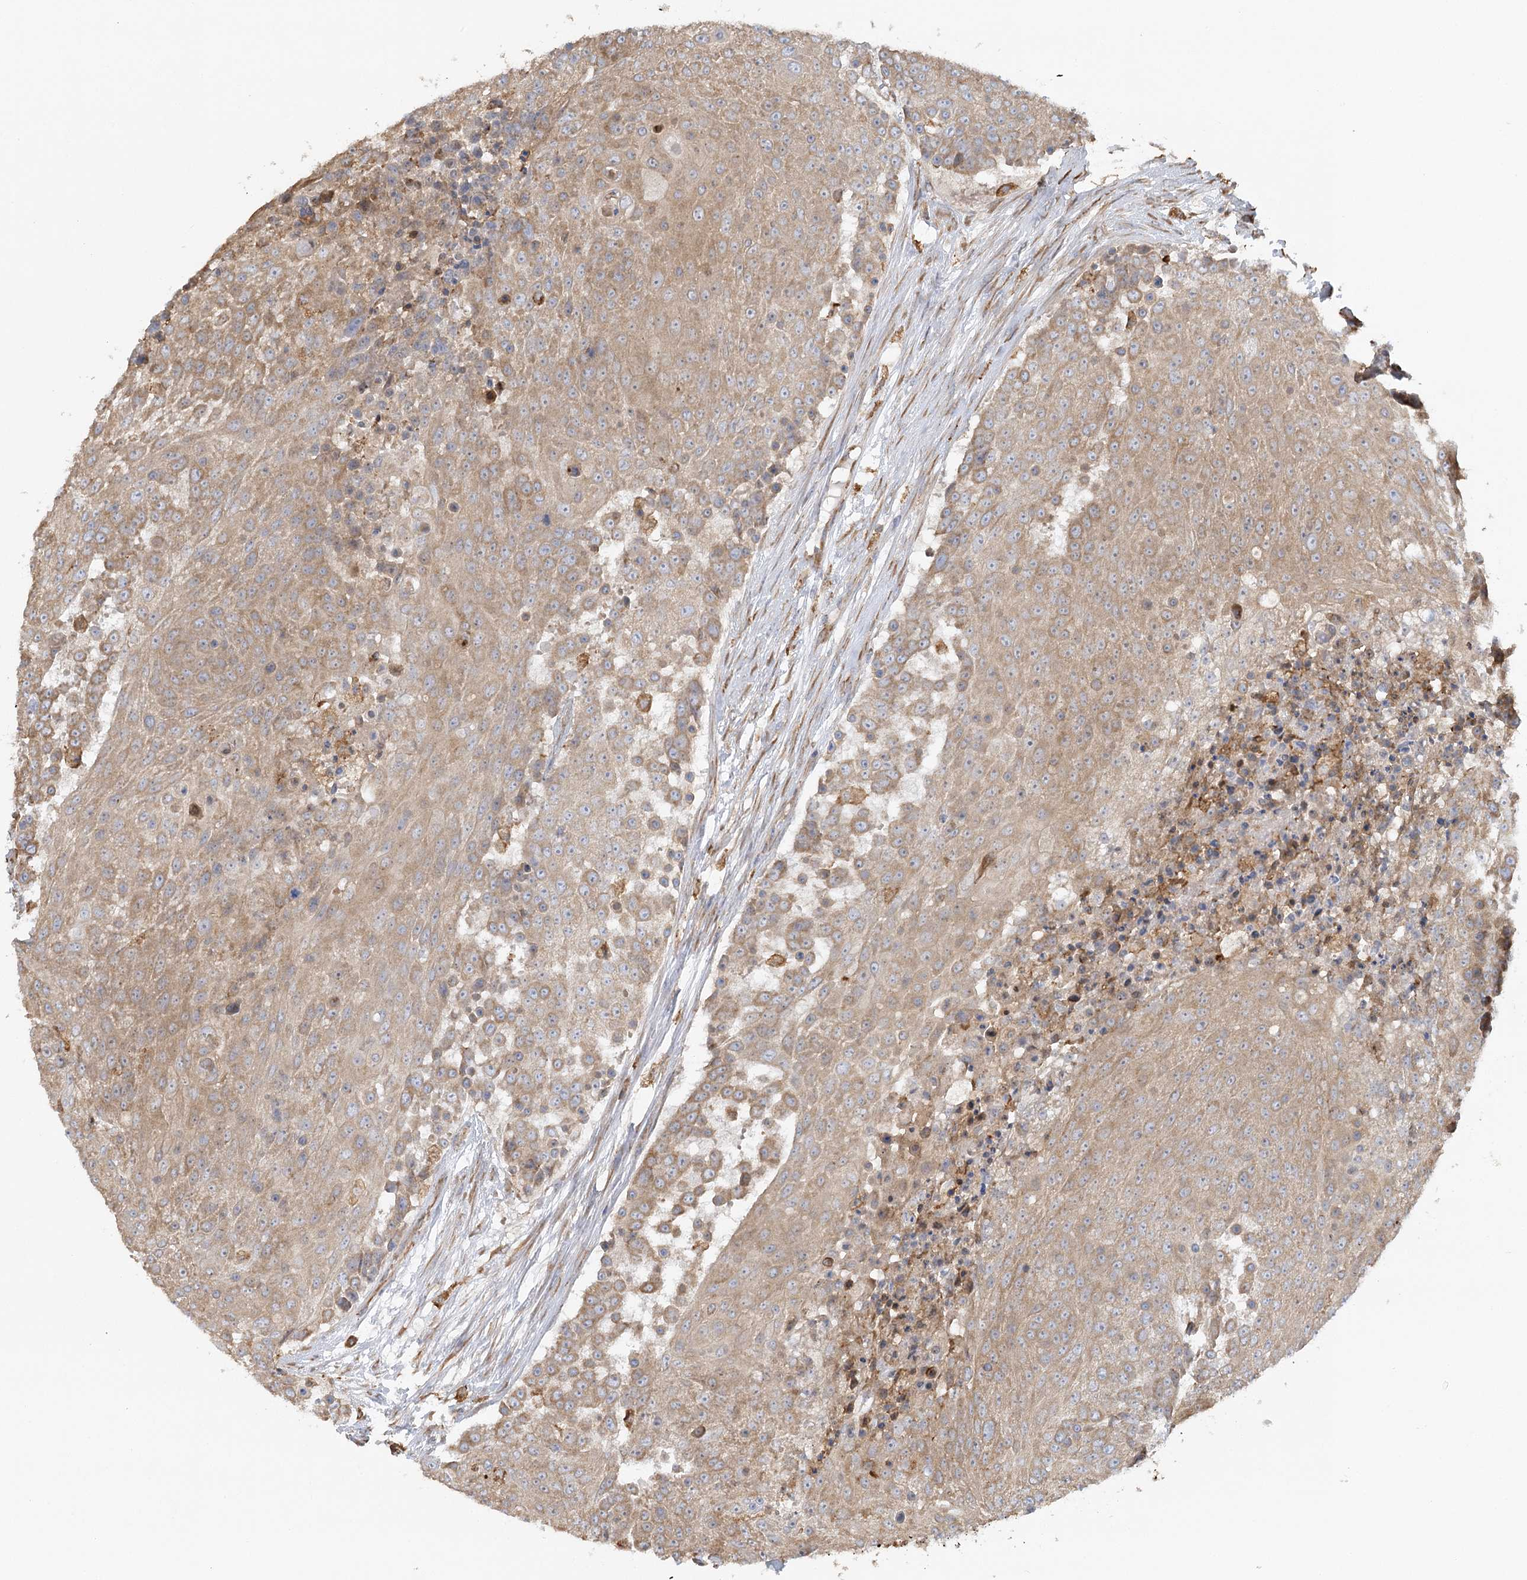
{"staining": {"intensity": "weak", "quantity": ">75%", "location": "cytoplasmic/membranous"}, "tissue": "urothelial cancer", "cell_type": "Tumor cells", "image_type": "cancer", "snomed": [{"axis": "morphology", "description": "Urothelial carcinoma, High grade"}, {"axis": "topography", "description": "Urinary bladder"}], "caption": "Immunohistochemical staining of urothelial cancer reveals low levels of weak cytoplasmic/membranous protein staining in about >75% of tumor cells. The staining was performed using DAB (3,3'-diaminobenzidine) to visualize the protein expression in brown, while the nuclei were stained in blue with hematoxylin (Magnification: 20x).", "gene": "ACAP2", "patient": {"sex": "female", "age": 63}}